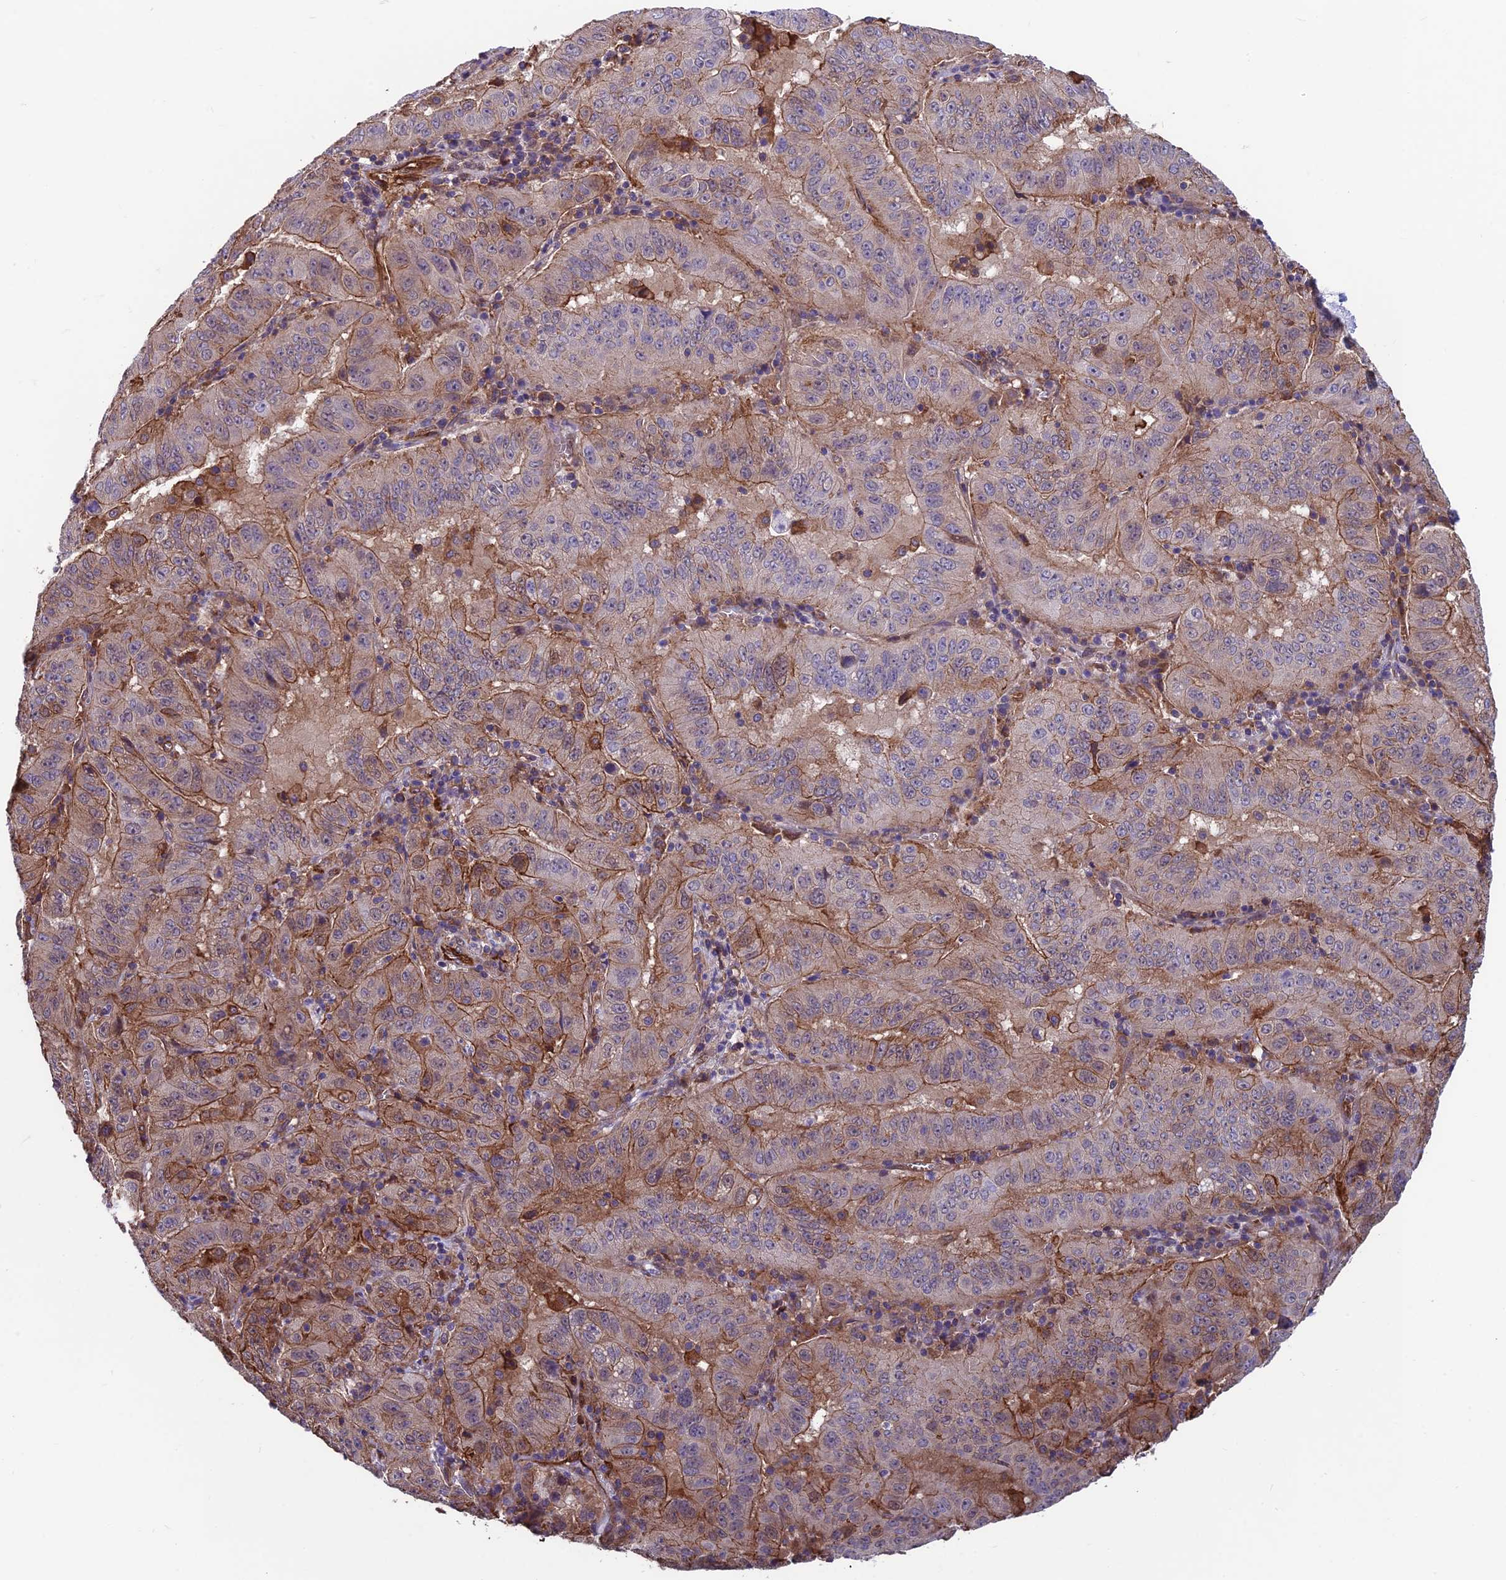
{"staining": {"intensity": "moderate", "quantity": "25%-75%", "location": "cytoplasmic/membranous"}, "tissue": "pancreatic cancer", "cell_type": "Tumor cells", "image_type": "cancer", "snomed": [{"axis": "morphology", "description": "Adenocarcinoma, NOS"}, {"axis": "topography", "description": "Pancreas"}], "caption": "Brown immunohistochemical staining in human adenocarcinoma (pancreatic) exhibits moderate cytoplasmic/membranous positivity in about 25%-75% of tumor cells.", "gene": "RTN4RL1", "patient": {"sex": "male", "age": 63}}